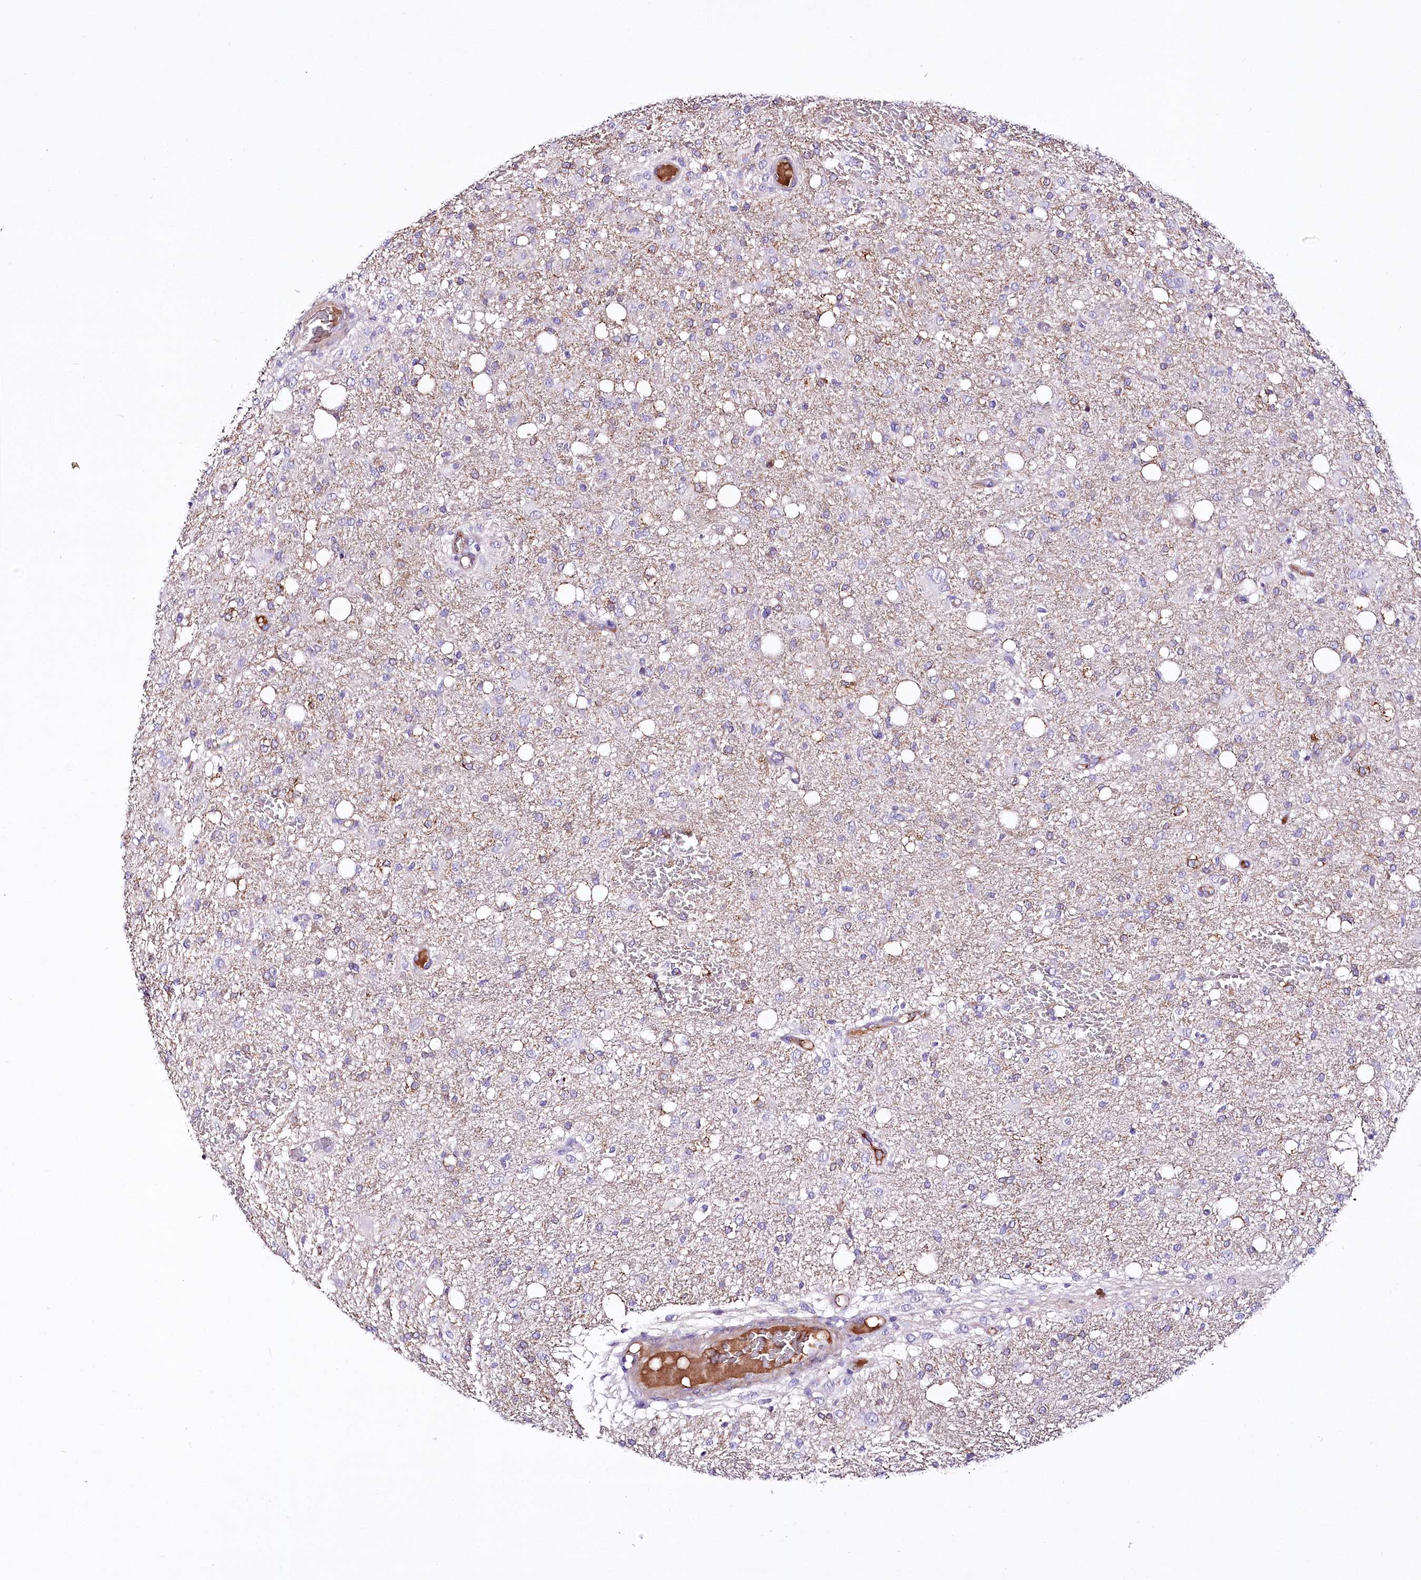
{"staining": {"intensity": "negative", "quantity": "none", "location": "none"}, "tissue": "glioma", "cell_type": "Tumor cells", "image_type": "cancer", "snomed": [{"axis": "morphology", "description": "Glioma, malignant, High grade"}, {"axis": "topography", "description": "Brain"}], "caption": "Immunohistochemistry photomicrograph of human malignant glioma (high-grade) stained for a protein (brown), which shows no positivity in tumor cells.", "gene": "CEP164", "patient": {"sex": "female", "age": 59}}